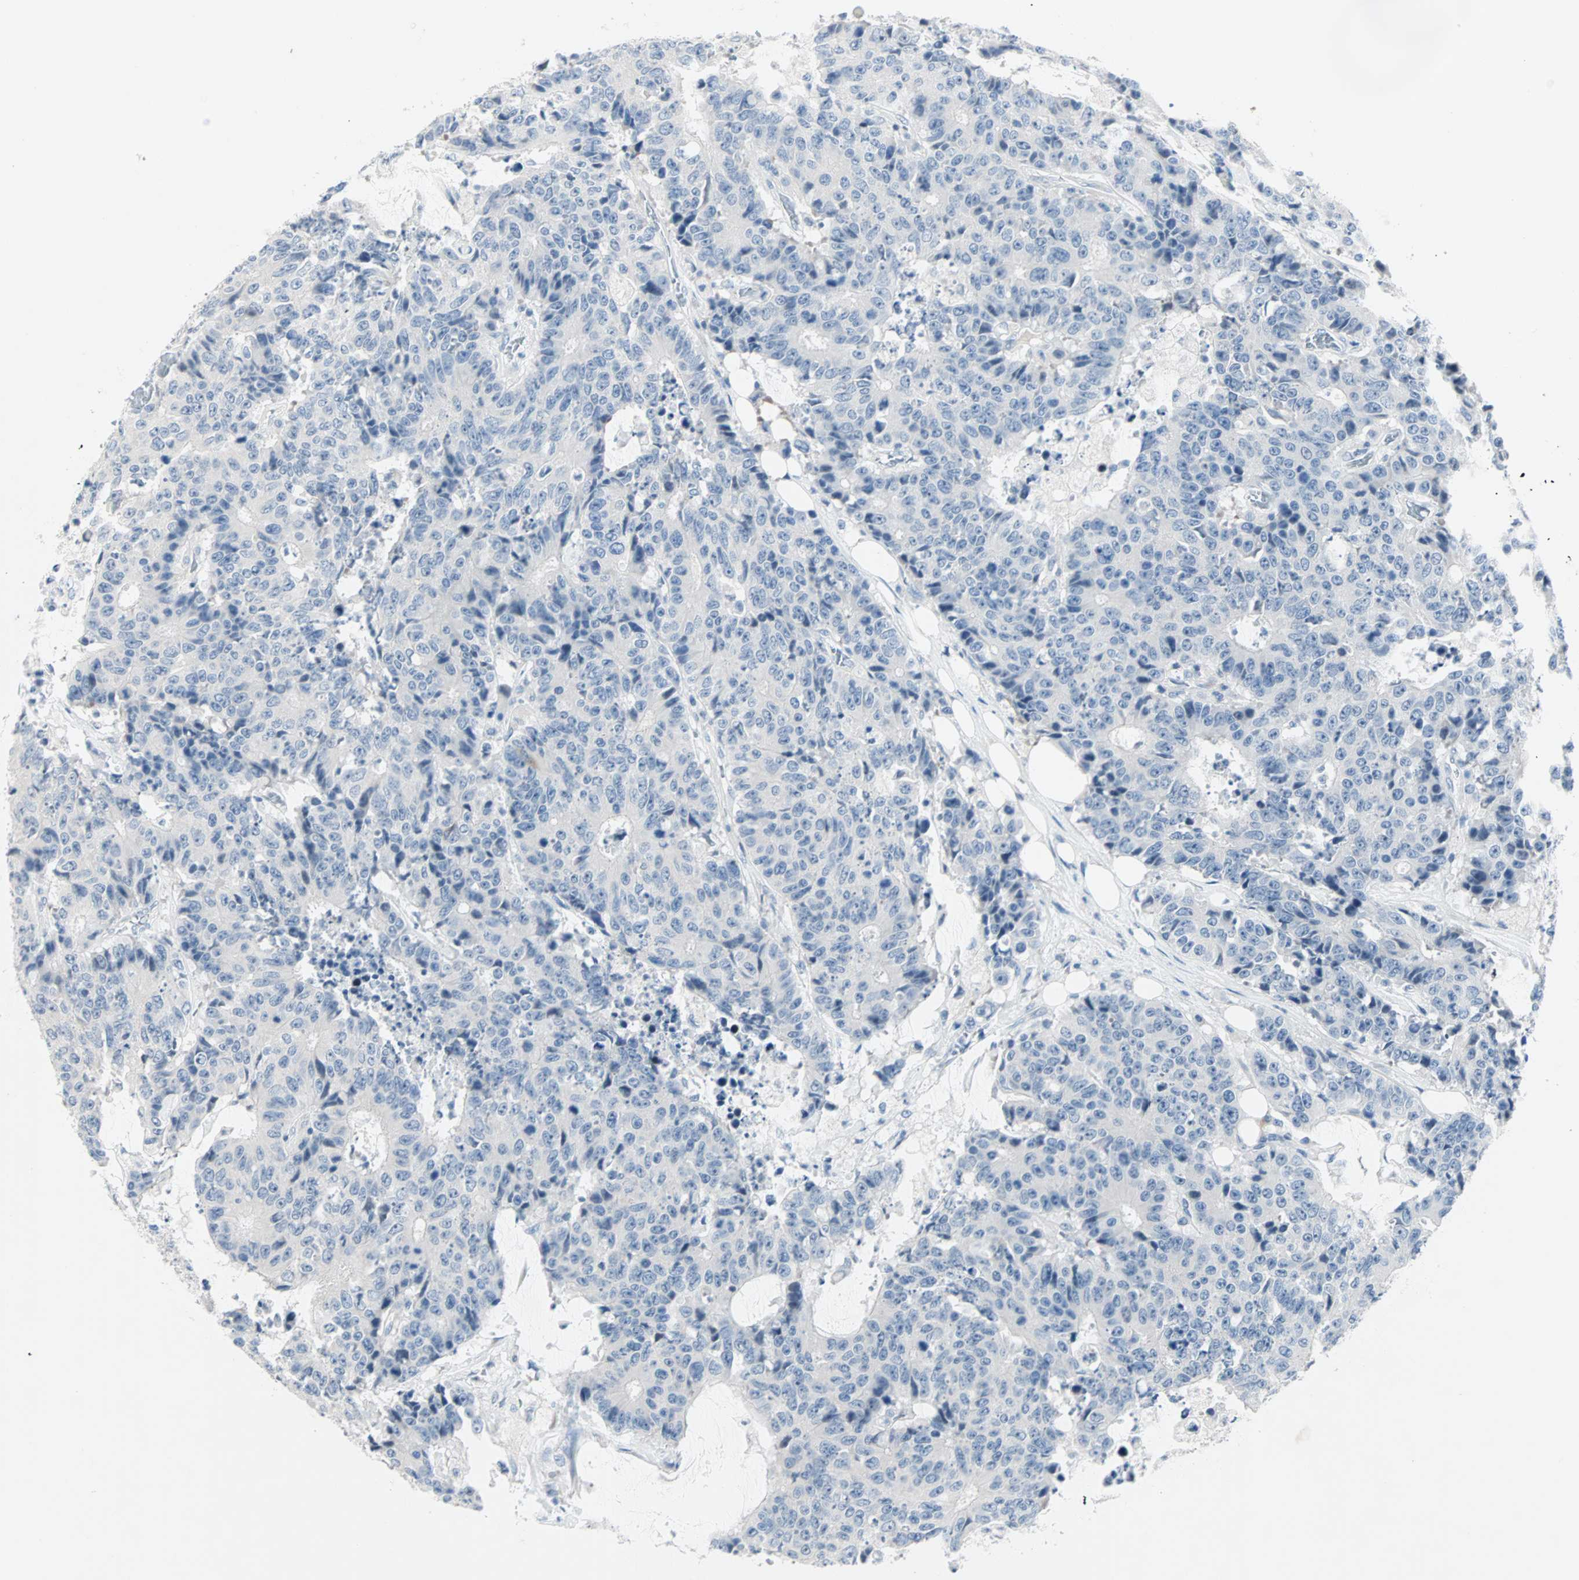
{"staining": {"intensity": "negative", "quantity": "none", "location": "none"}, "tissue": "colorectal cancer", "cell_type": "Tumor cells", "image_type": "cancer", "snomed": [{"axis": "morphology", "description": "Adenocarcinoma, NOS"}, {"axis": "topography", "description": "Colon"}], "caption": "IHC of human colorectal cancer shows no positivity in tumor cells.", "gene": "NEFH", "patient": {"sex": "female", "age": 86}}